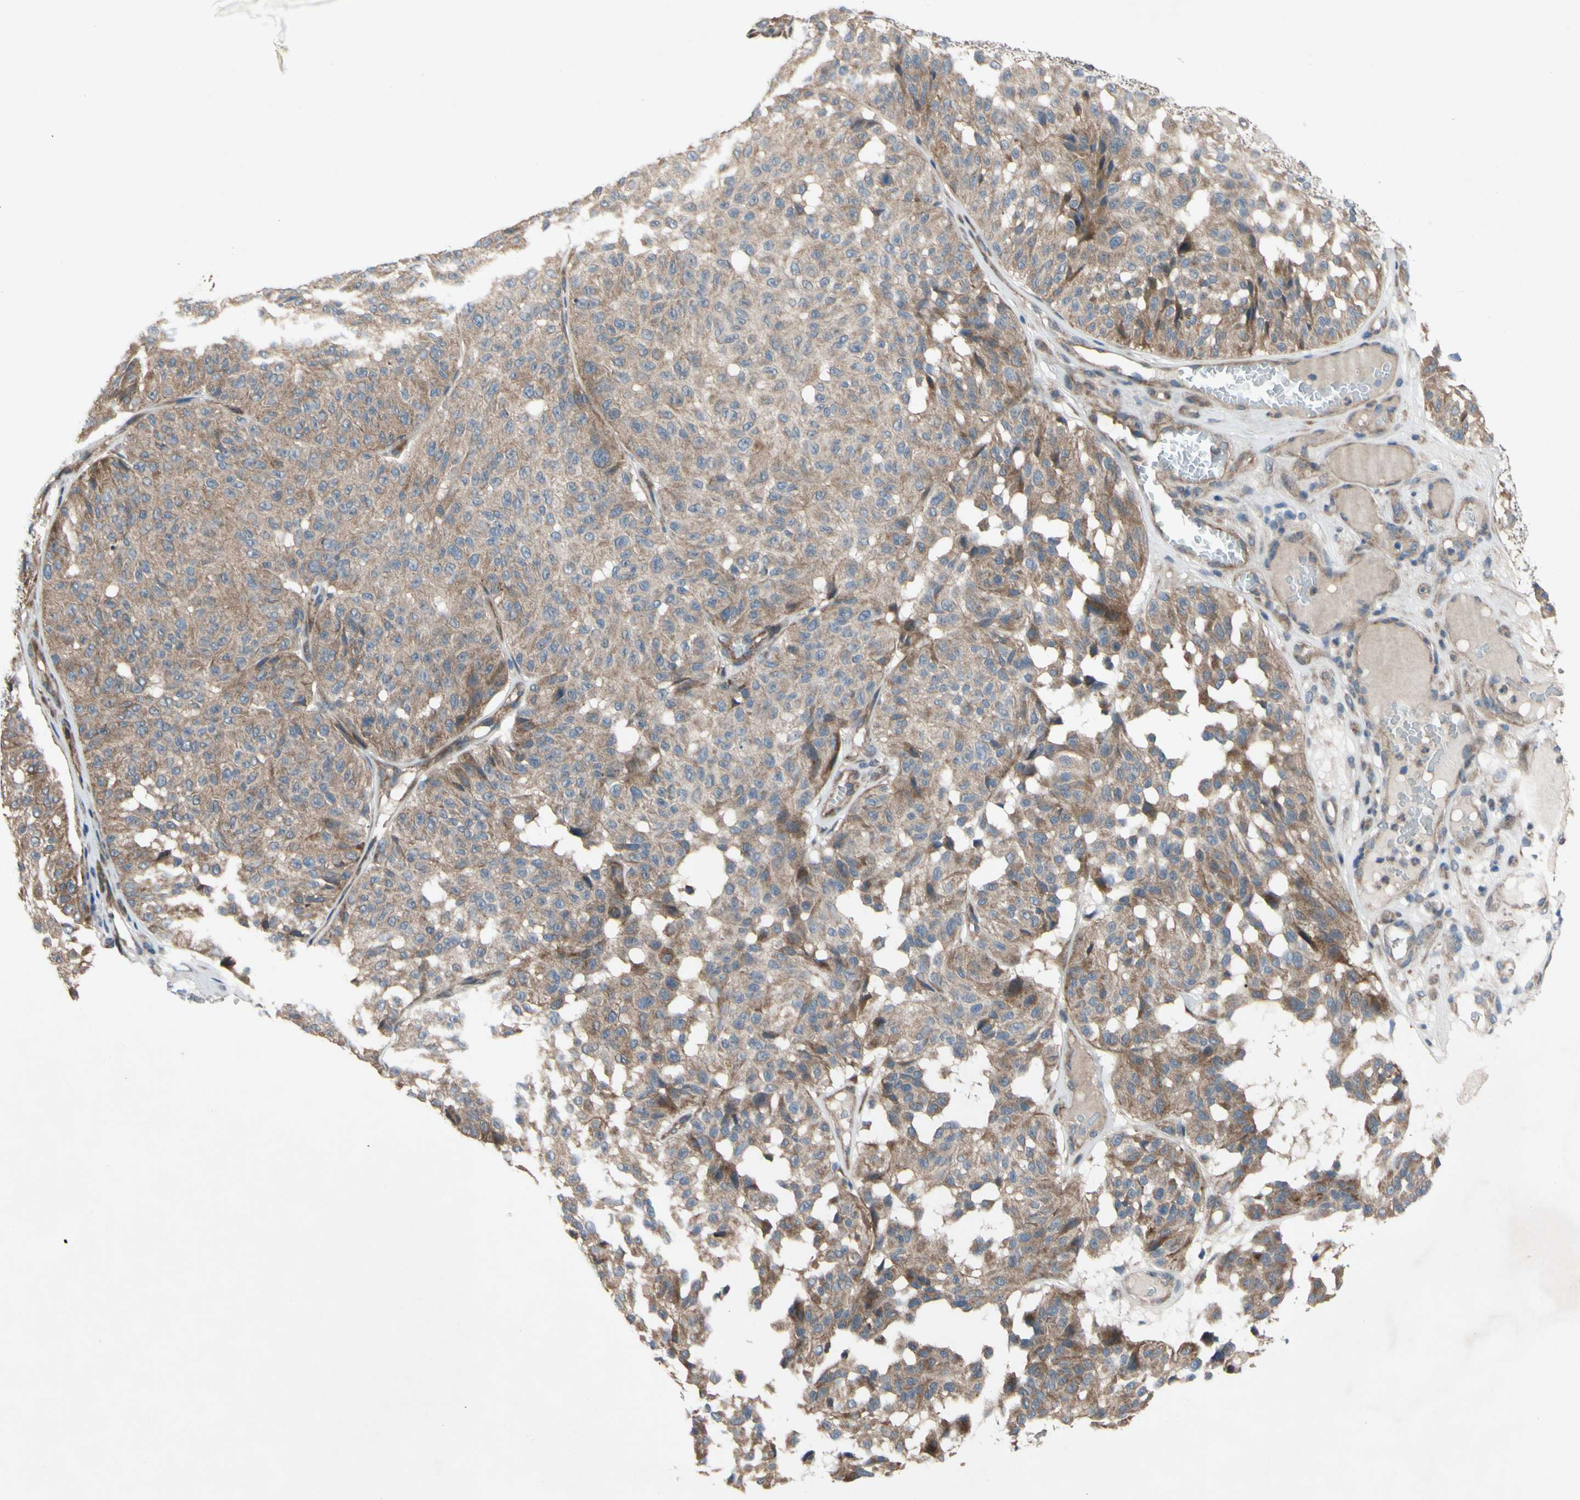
{"staining": {"intensity": "weak", "quantity": ">75%", "location": "cytoplasmic/membranous"}, "tissue": "melanoma", "cell_type": "Tumor cells", "image_type": "cancer", "snomed": [{"axis": "morphology", "description": "Malignant melanoma, NOS"}, {"axis": "topography", "description": "Skin"}], "caption": "Protein staining of melanoma tissue displays weak cytoplasmic/membranous staining in approximately >75% of tumor cells.", "gene": "SVIL", "patient": {"sex": "female", "age": 46}}